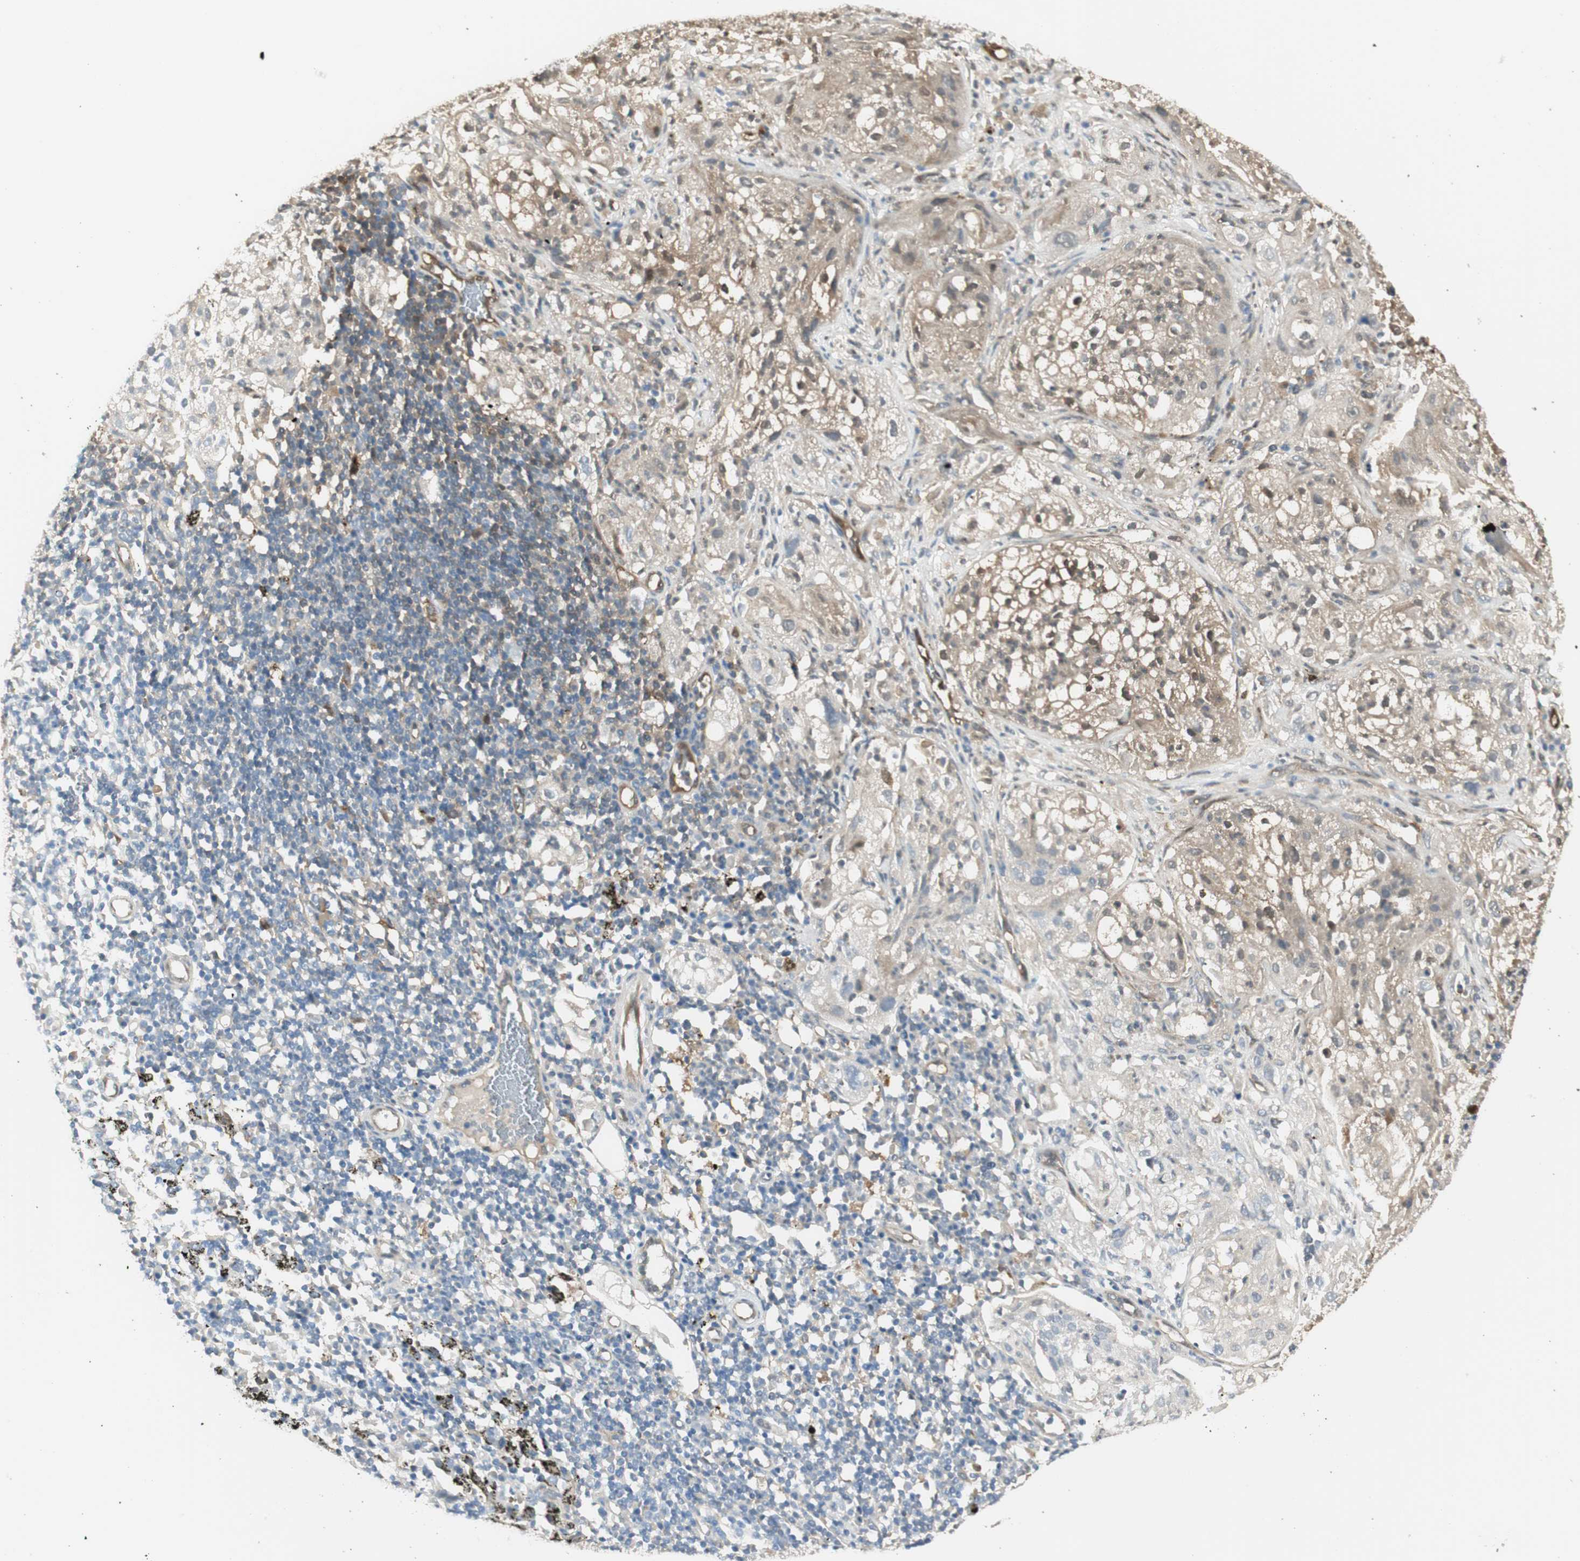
{"staining": {"intensity": "weak", "quantity": ">75%", "location": "cytoplasmic/membranous"}, "tissue": "lung cancer", "cell_type": "Tumor cells", "image_type": "cancer", "snomed": [{"axis": "morphology", "description": "Inflammation, NOS"}, {"axis": "morphology", "description": "Squamous cell carcinoma, NOS"}, {"axis": "topography", "description": "Lymph node"}, {"axis": "topography", "description": "Soft tissue"}, {"axis": "topography", "description": "Lung"}], "caption": "Tumor cells display low levels of weak cytoplasmic/membranous staining in approximately >75% of cells in human lung squamous cell carcinoma.", "gene": "SERPINB6", "patient": {"sex": "male", "age": 66}}